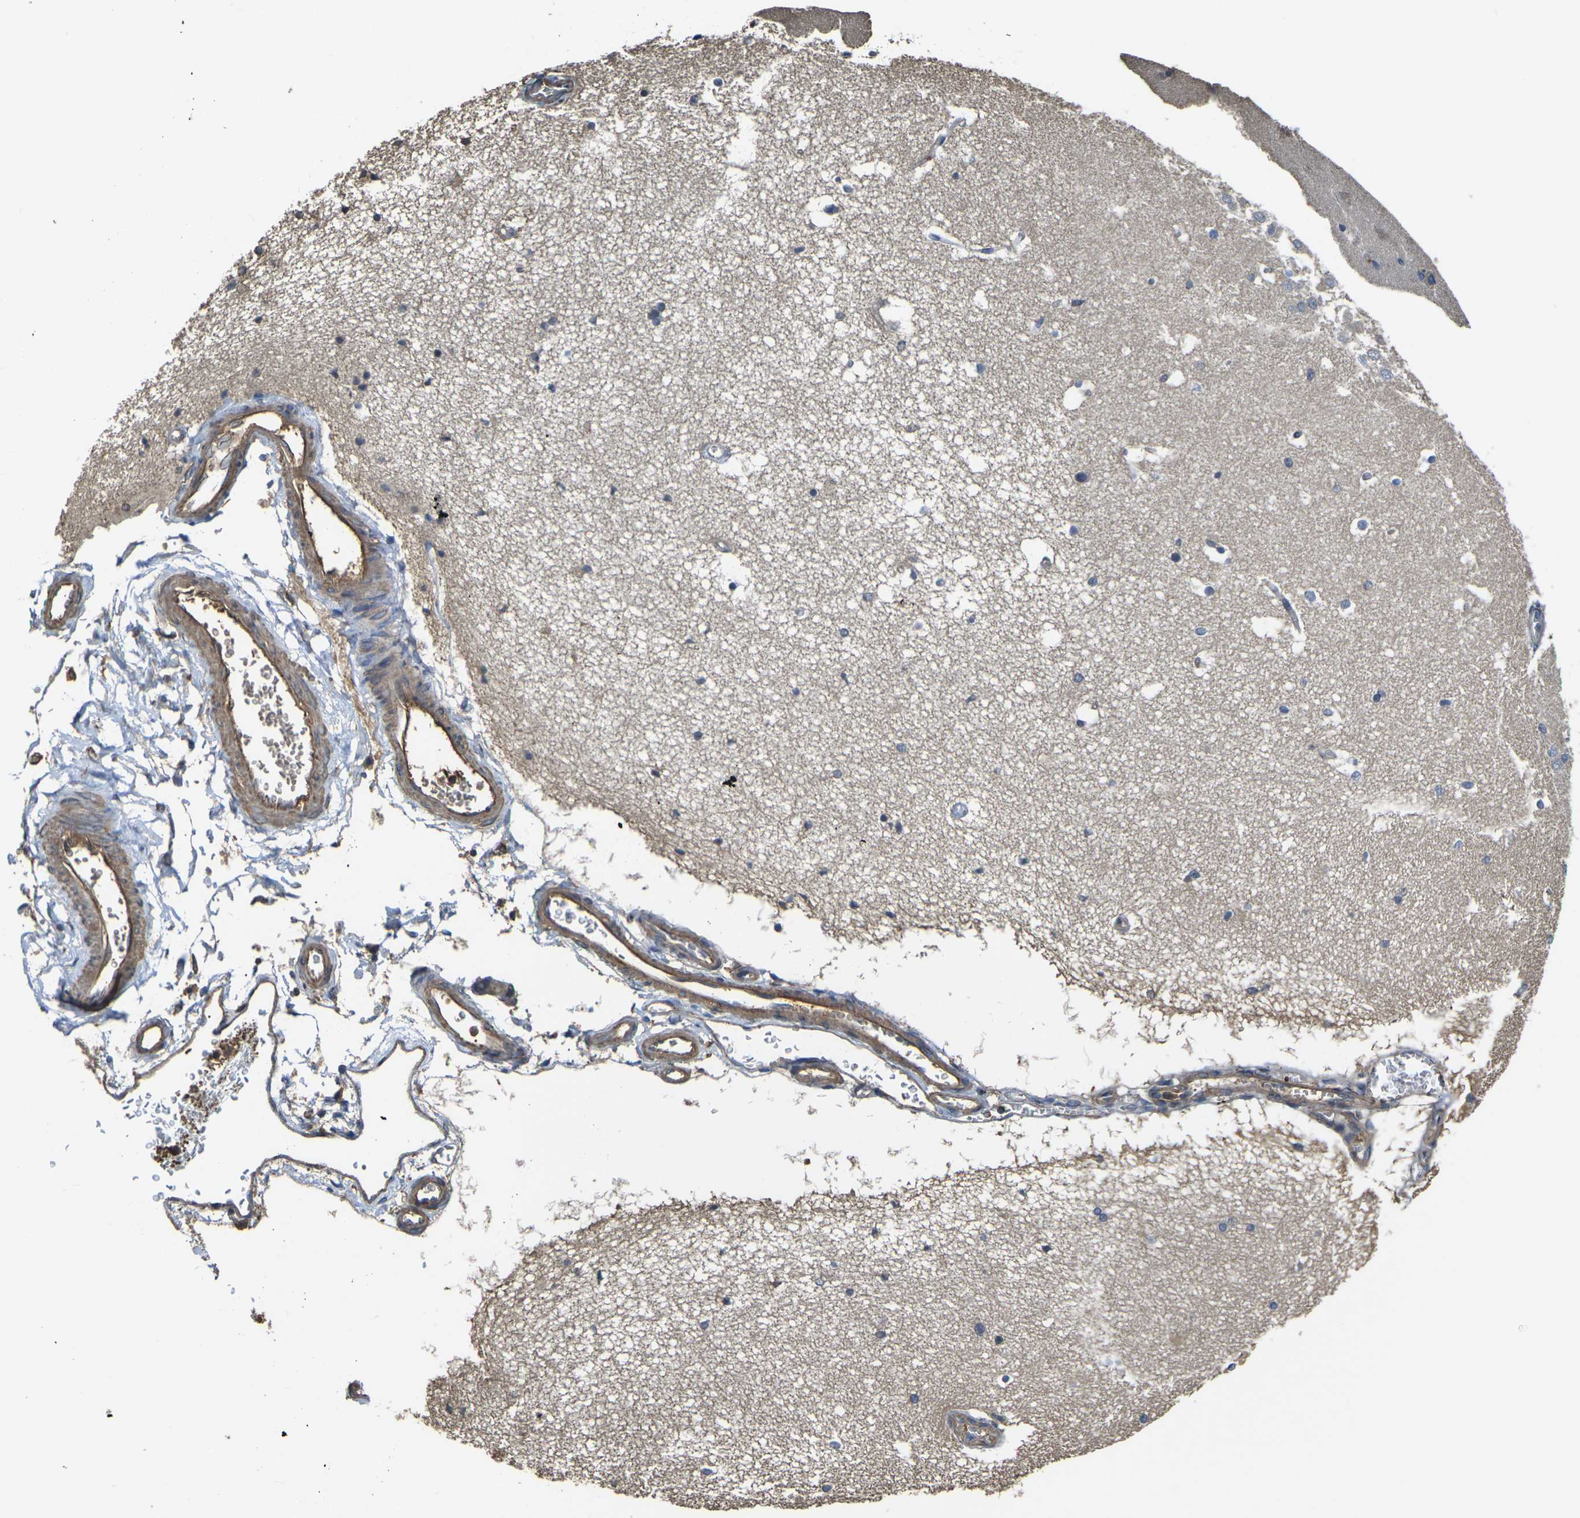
{"staining": {"intensity": "negative", "quantity": "none", "location": "none"}, "tissue": "hippocampus", "cell_type": "Glial cells", "image_type": "normal", "snomed": [{"axis": "morphology", "description": "Normal tissue, NOS"}, {"axis": "topography", "description": "Hippocampus"}], "caption": "This is an immunohistochemistry micrograph of benign human hippocampus. There is no positivity in glial cells.", "gene": "HSPG2", "patient": {"sex": "male", "age": 45}}